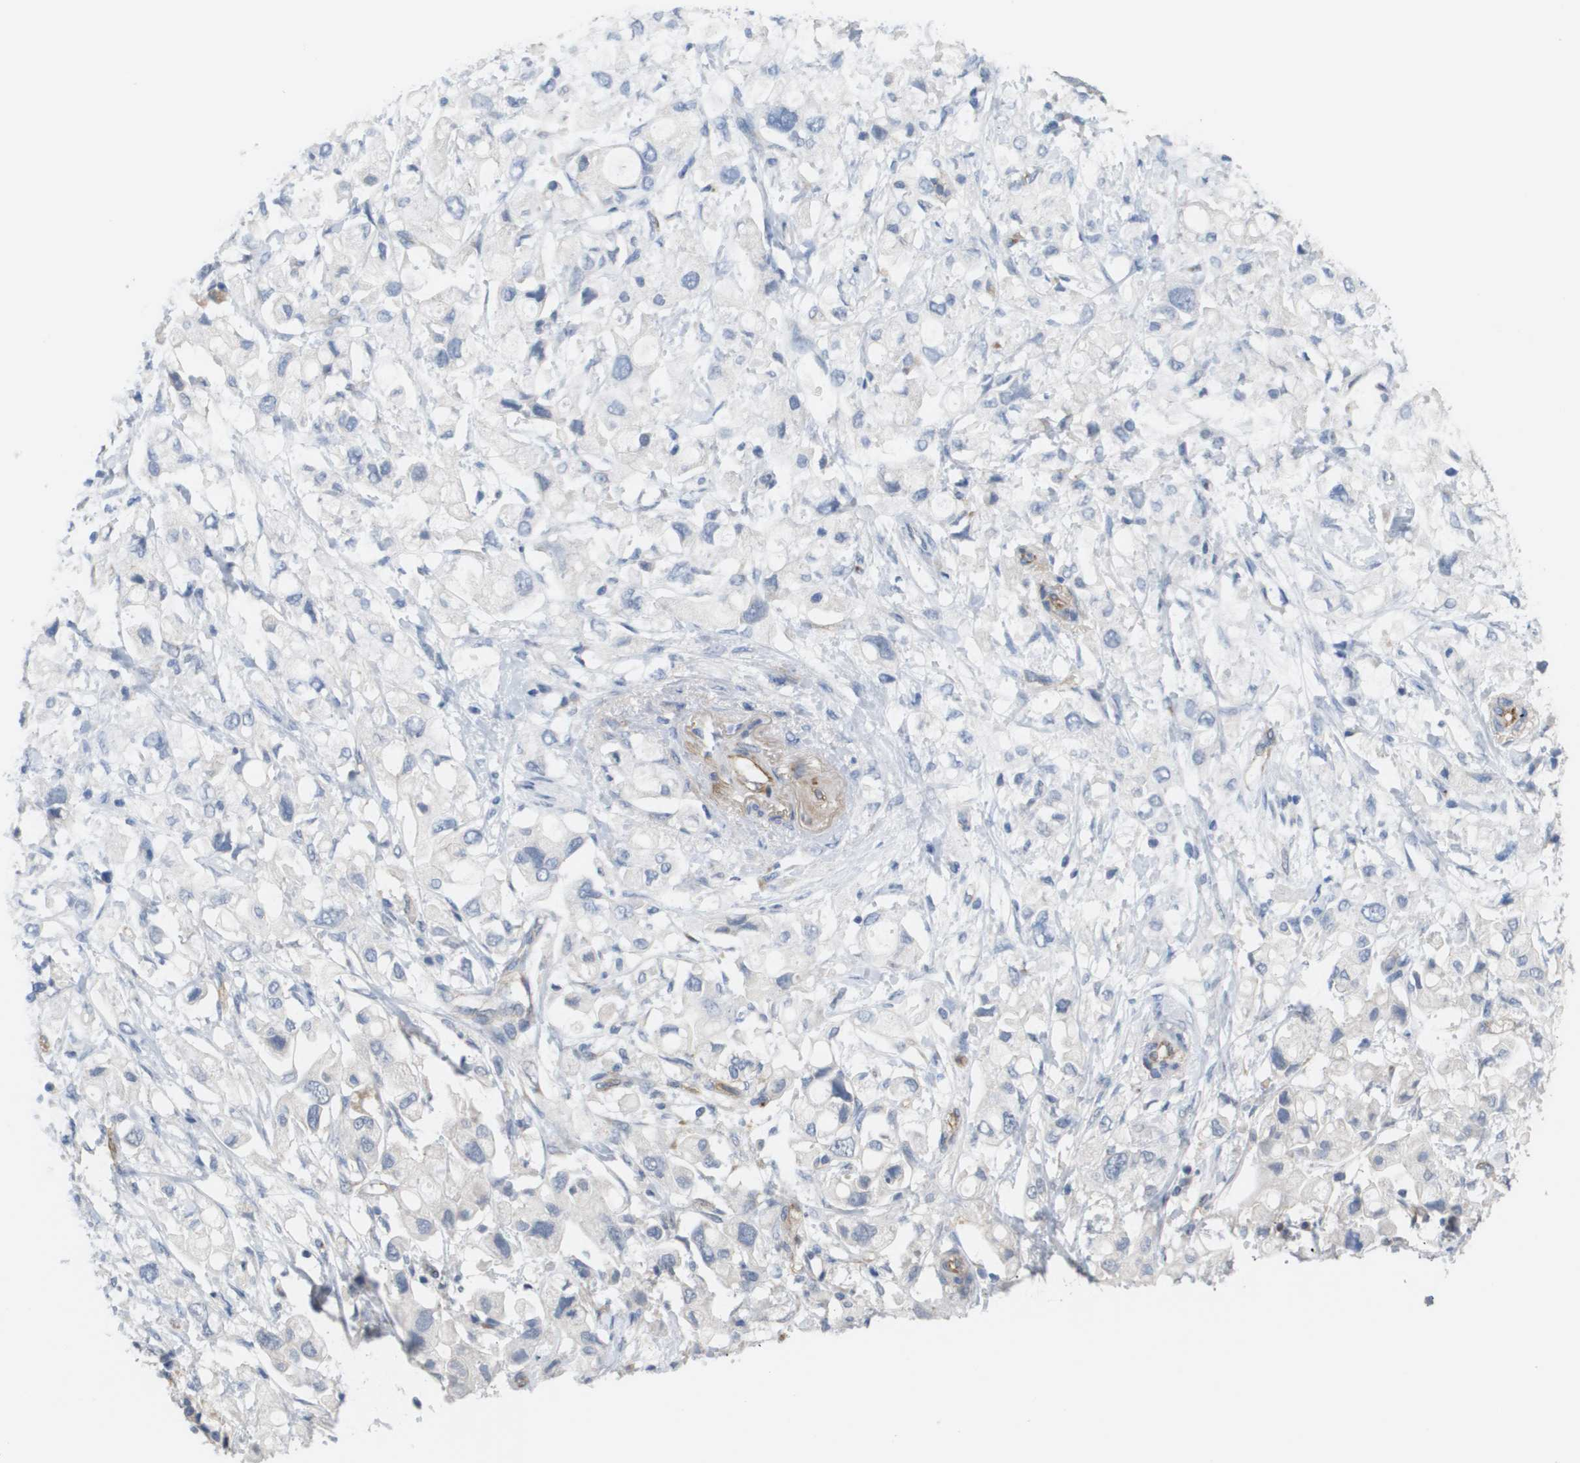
{"staining": {"intensity": "negative", "quantity": "none", "location": "none"}, "tissue": "pancreatic cancer", "cell_type": "Tumor cells", "image_type": "cancer", "snomed": [{"axis": "morphology", "description": "Adenocarcinoma, NOS"}, {"axis": "topography", "description": "Pancreas"}], "caption": "Tumor cells show no significant protein positivity in adenocarcinoma (pancreatic). (Stains: DAB immunohistochemistry (IHC) with hematoxylin counter stain, Microscopy: brightfield microscopy at high magnification).", "gene": "ANGPT2", "patient": {"sex": "female", "age": 56}}